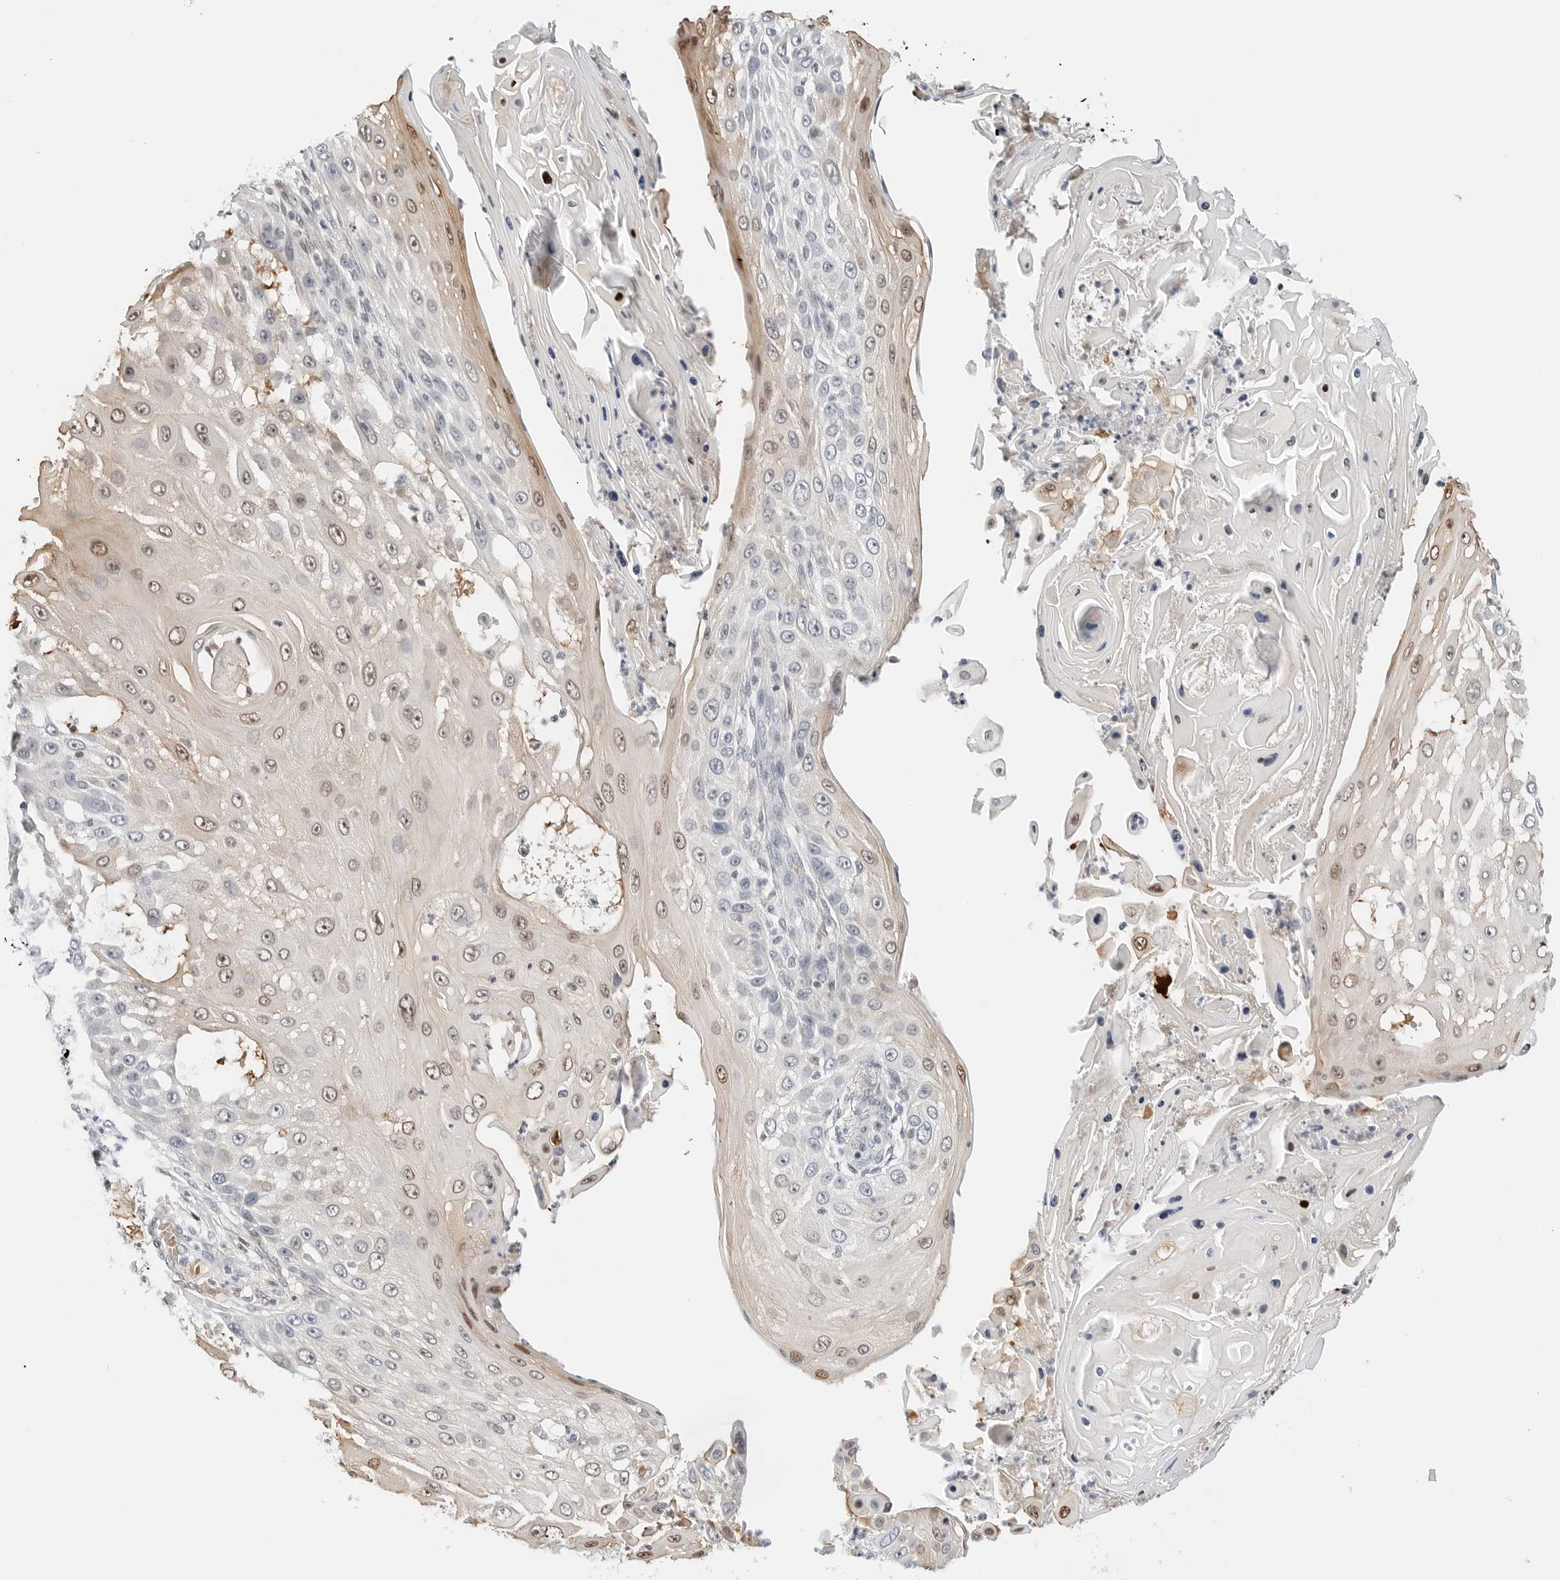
{"staining": {"intensity": "weak", "quantity": "25%-75%", "location": "nuclear"}, "tissue": "skin cancer", "cell_type": "Tumor cells", "image_type": "cancer", "snomed": [{"axis": "morphology", "description": "Squamous cell carcinoma, NOS"}, {"axis": "topography", "description": "Skin"}], "caption": "Human skin cancer (squamous cell carcinoma) stained for a protein (brown) exhibits weak nuclear positive positivity in approximately 25%-75% of tumor cells.", "gene": "SPIDR", "patient": {"sex": "female", "age": 44}}